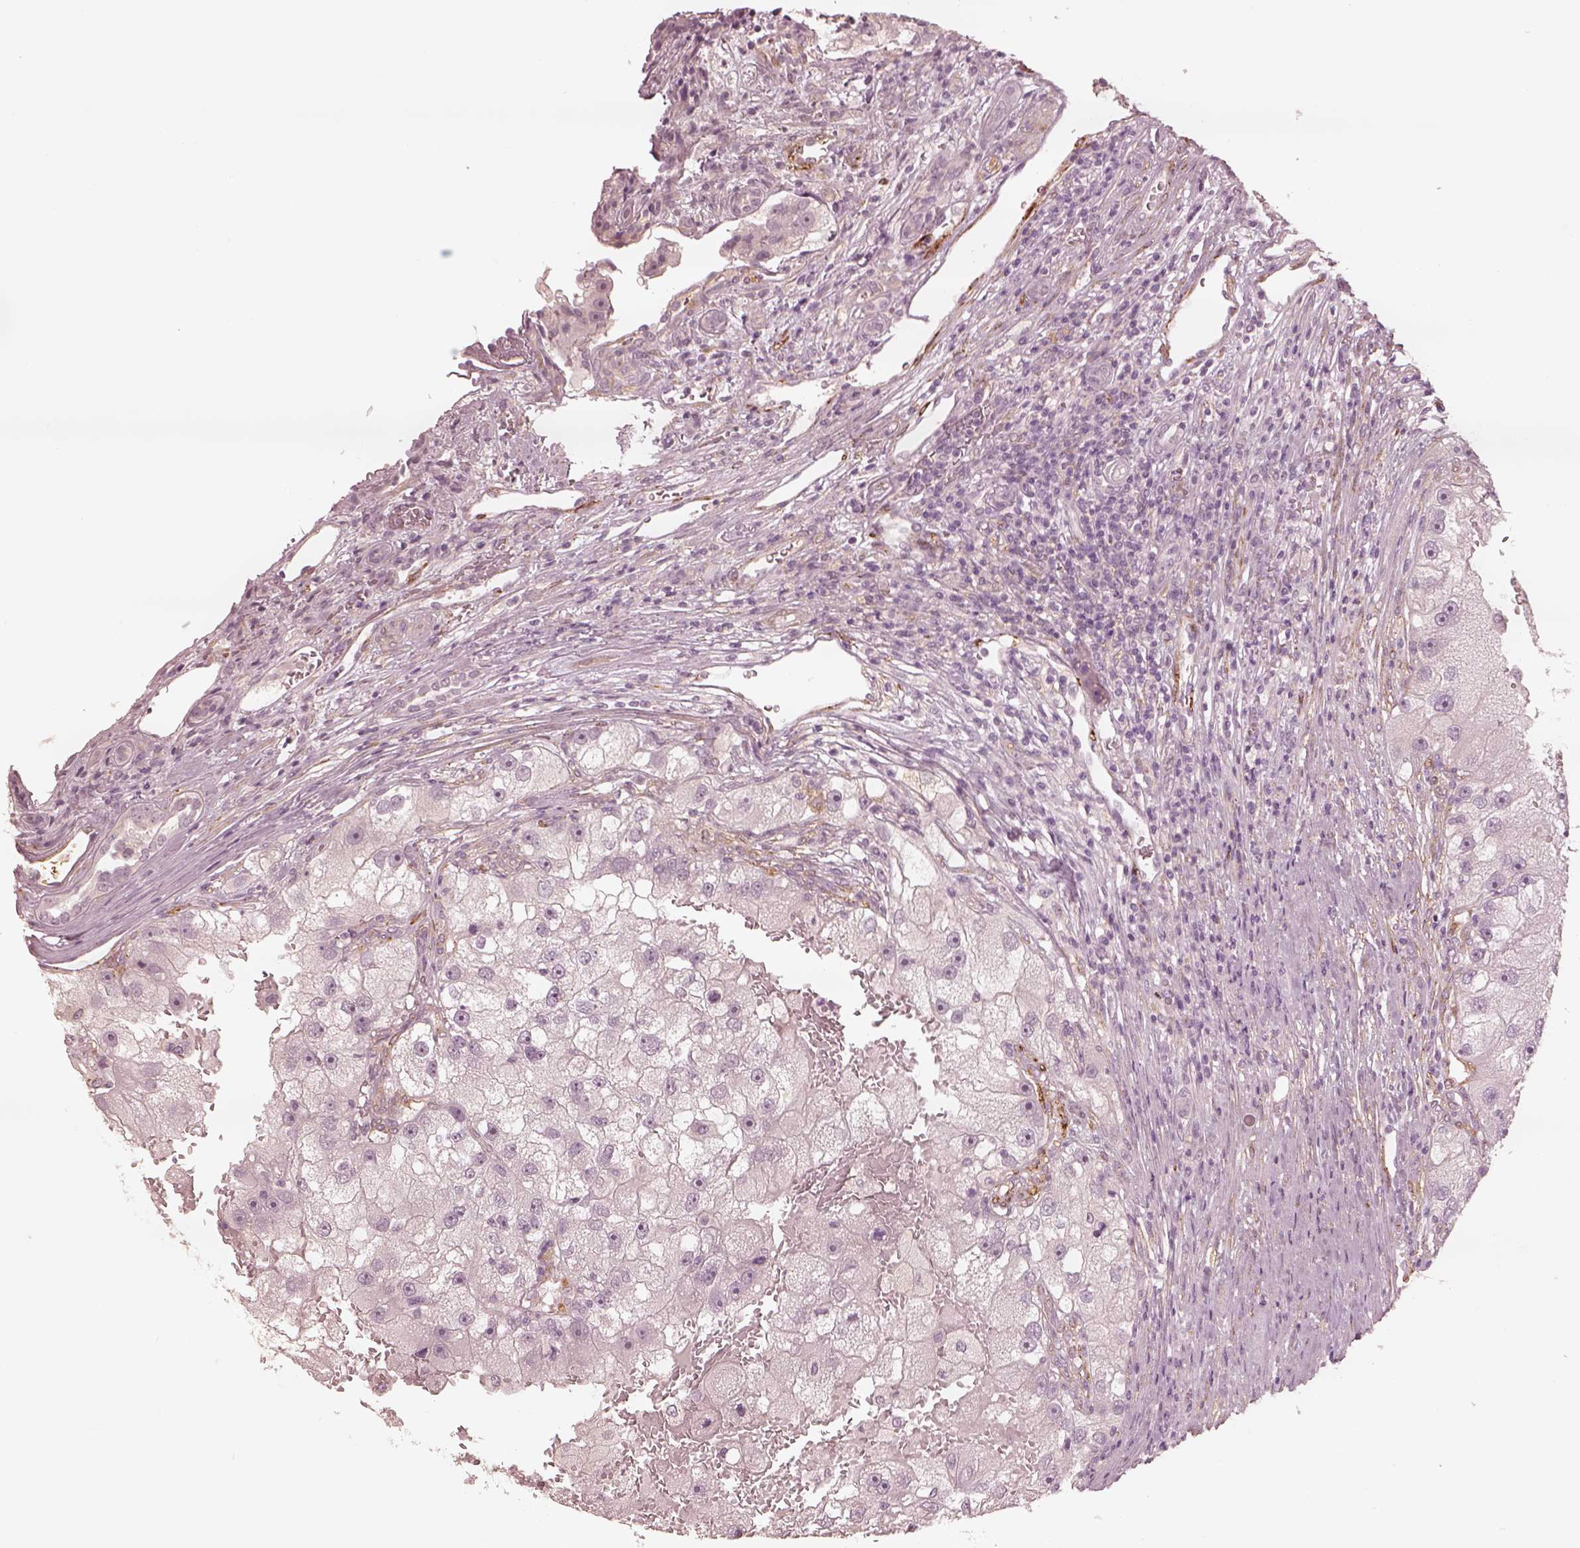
{"staining": {"intensity": "negative", "quantity": "none", "location": "none"}, "tissue": "renal cancer", "cell_type": "Tumor cells", "image_type": "cancer", "snomed": [{"axis": "morphology", "description": "Adenocarcinoma, NOS"}, {"axis": "topography", "description": "Kidney"}], "caption": "IHC photomicrograph of neoplastic tissue: renal adenocarcinoma stained with DAB demonstrates no significant protein positivity in tumor cells.", "gene": "DNAAF9", "patient": {"sex": "male", "age": 63}}